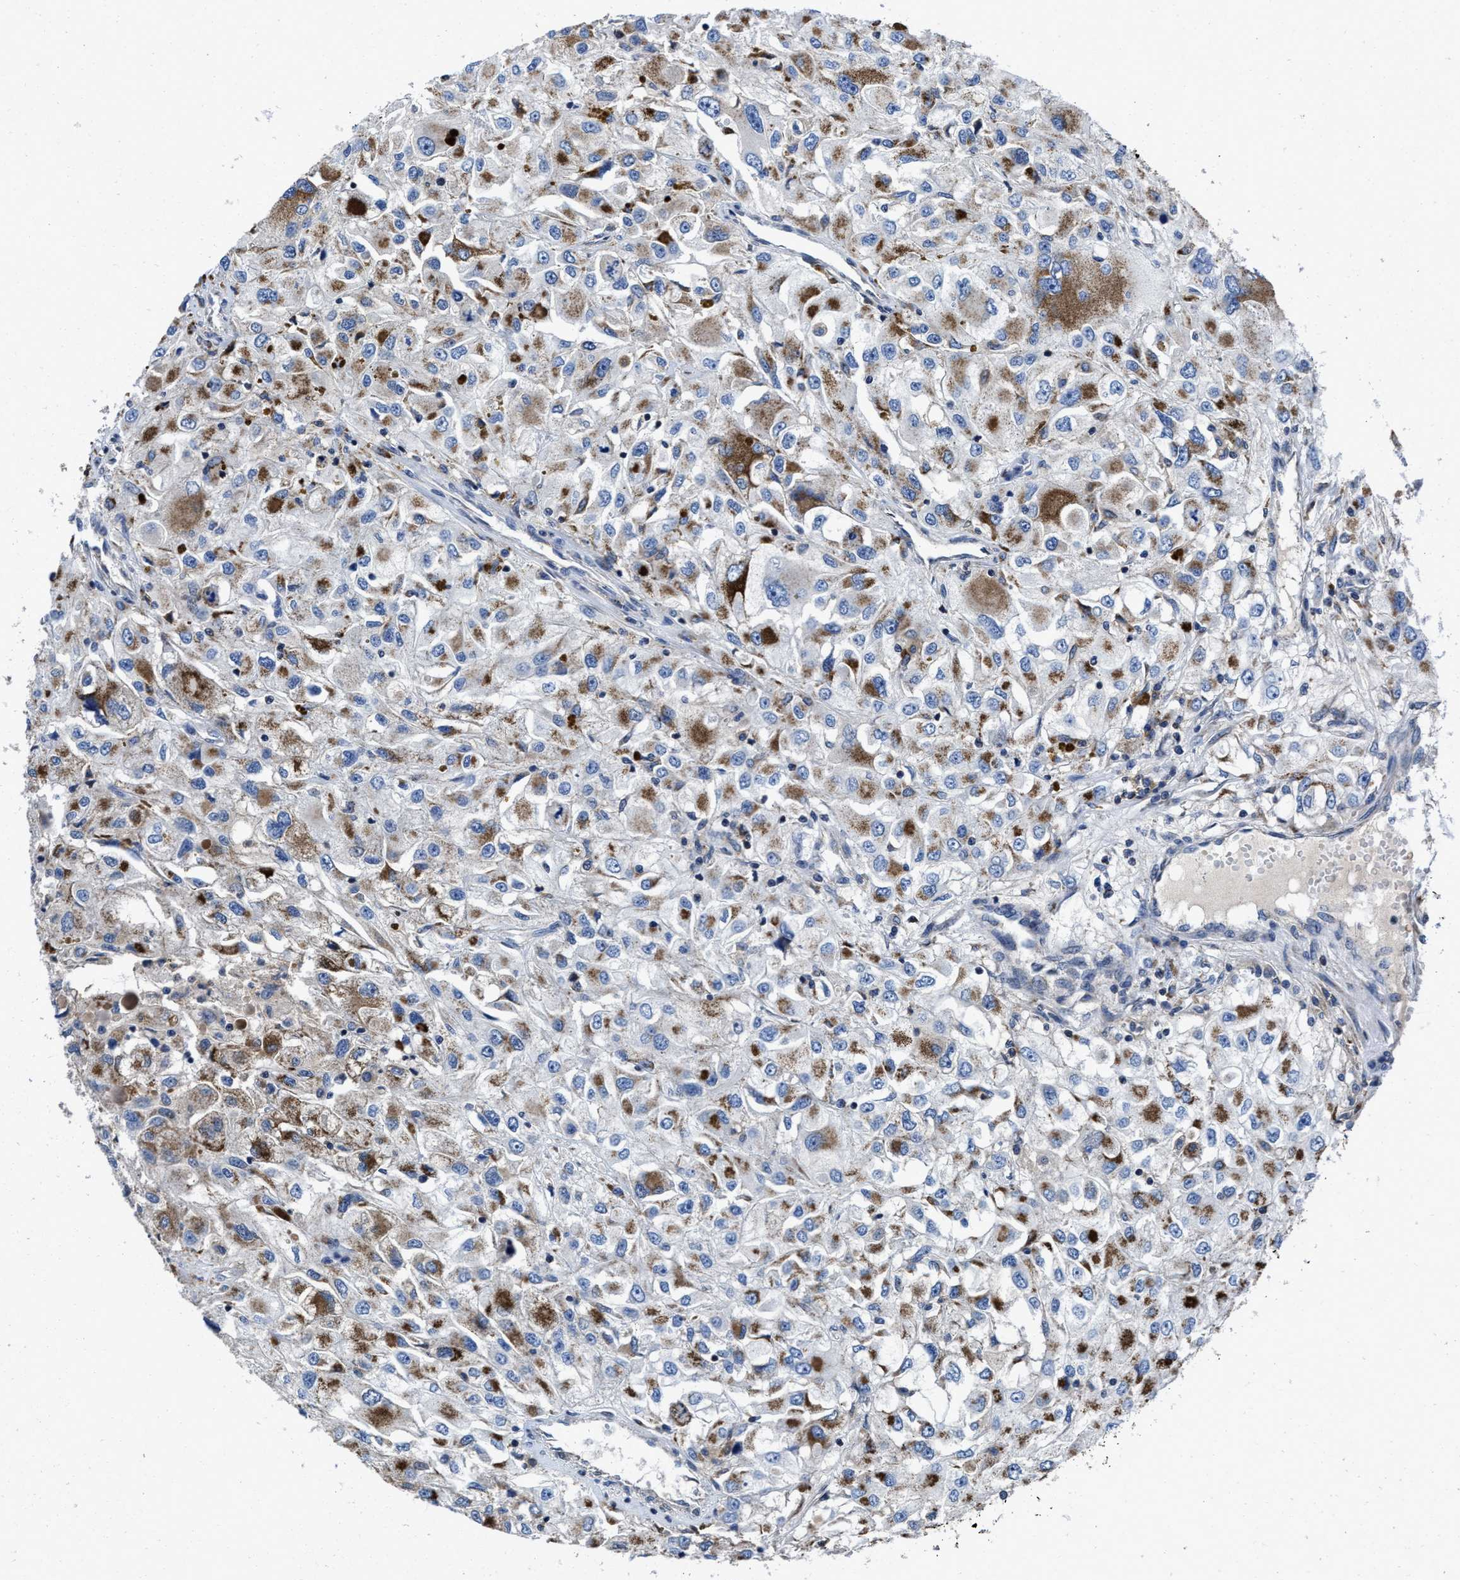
{"staining": {"intensity": "moderate", "quantity": "25%-75%", "location": "cytoplasmic/membranous"}, "tissue": "renal cancer", "cell_type": "Tumor cells", "image_type": "cancer", "snomed": [{"axis": "morphology", "description": "Adenocarcinoma, NOS"}, {"axis": "topography", "description": "Kidney"}], "caption": "Renal cancer (adenocarcinoma) stained for a protein demonstrates moderate cytoplasmic/membranous positivity in tumor cells.", "gene": "CACNA1D", "patient": {"sex": "female", "age": 52}}